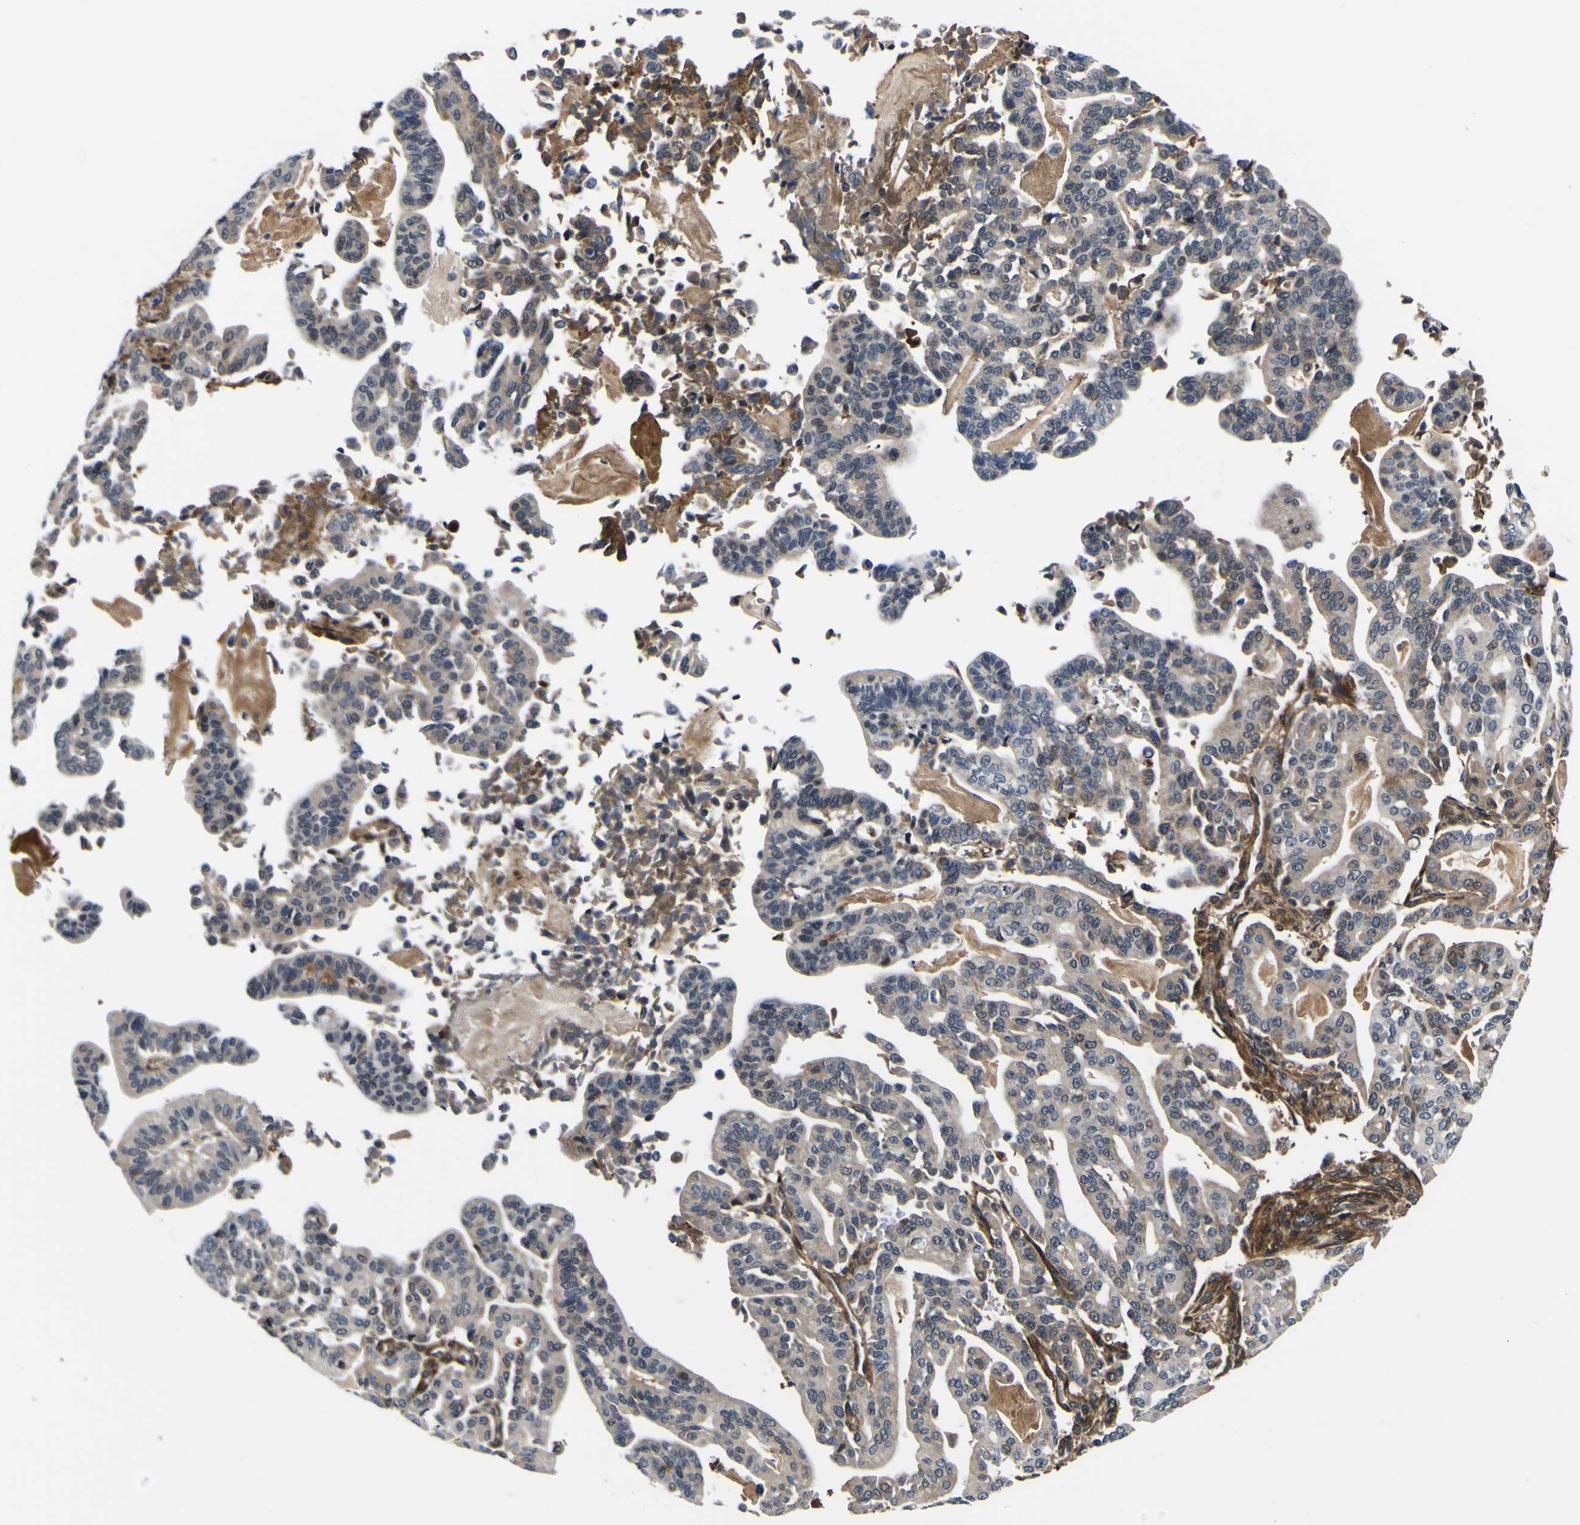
{"staining": {"intensity": "weak", "quantity": "<25%", "location": "cytoplasmic/membranous"}, "tissue": "pancreatic cancer", "cell_type": "Tumor cells", "image_type": "cancer", "snomed": [{"axis": "morphology", "description": "Adenocarcinoma, NOS"}, {"axis": "topography", "description": "Pancreas"}], "caption": "DAB (3,3'-diaminobenzidine) immunohistochemical staining of human adenocarcinoma (pancreatic) reveals no significant expression in tumor cells. Brightfield microscopy of immunohistochemistry (IHC) stained with DAB (brown) and hematoxylin (blue), captured at high magnification.", "gene": "POSTN", "patient": {"sex": "male", "age": 63}}